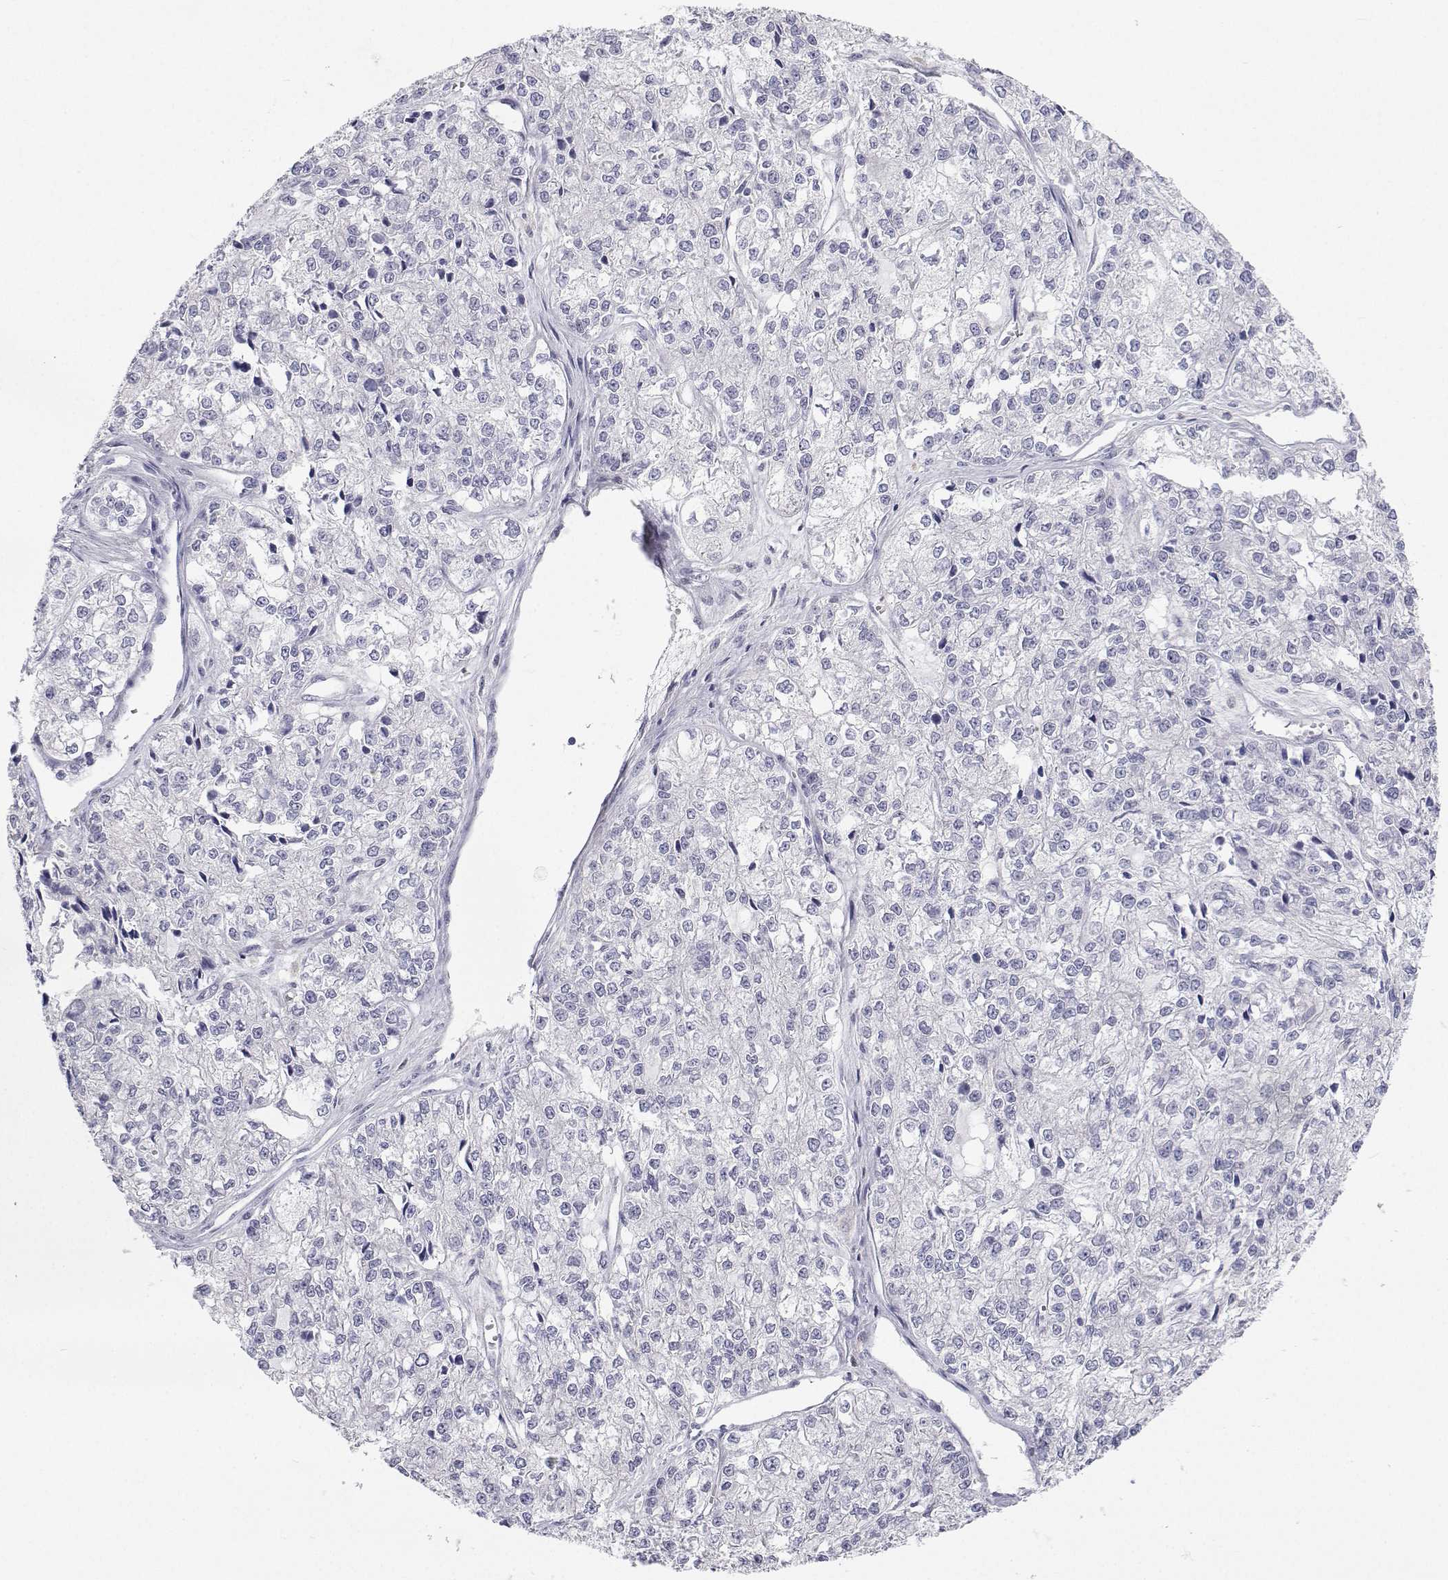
{"staining": {"intensity": "negative", "quantity": "none", "location": "none"}, "tissue": "ovarian cancer", "cell_type": "Tumor cells", "image_type": "cancer", "snomed": [{"axis": "morphology", "description": "Carcinoma, endometroid"}, {"axis": "topography", "description": "Ovary"}], "caption": "Ovarian cancer (endometroid carcinoma) stained for a protein using immunohistochemistry reveals no expression tumor cells.", "gene": "TTN", "patient": {"sex": "female", "age": 64}}